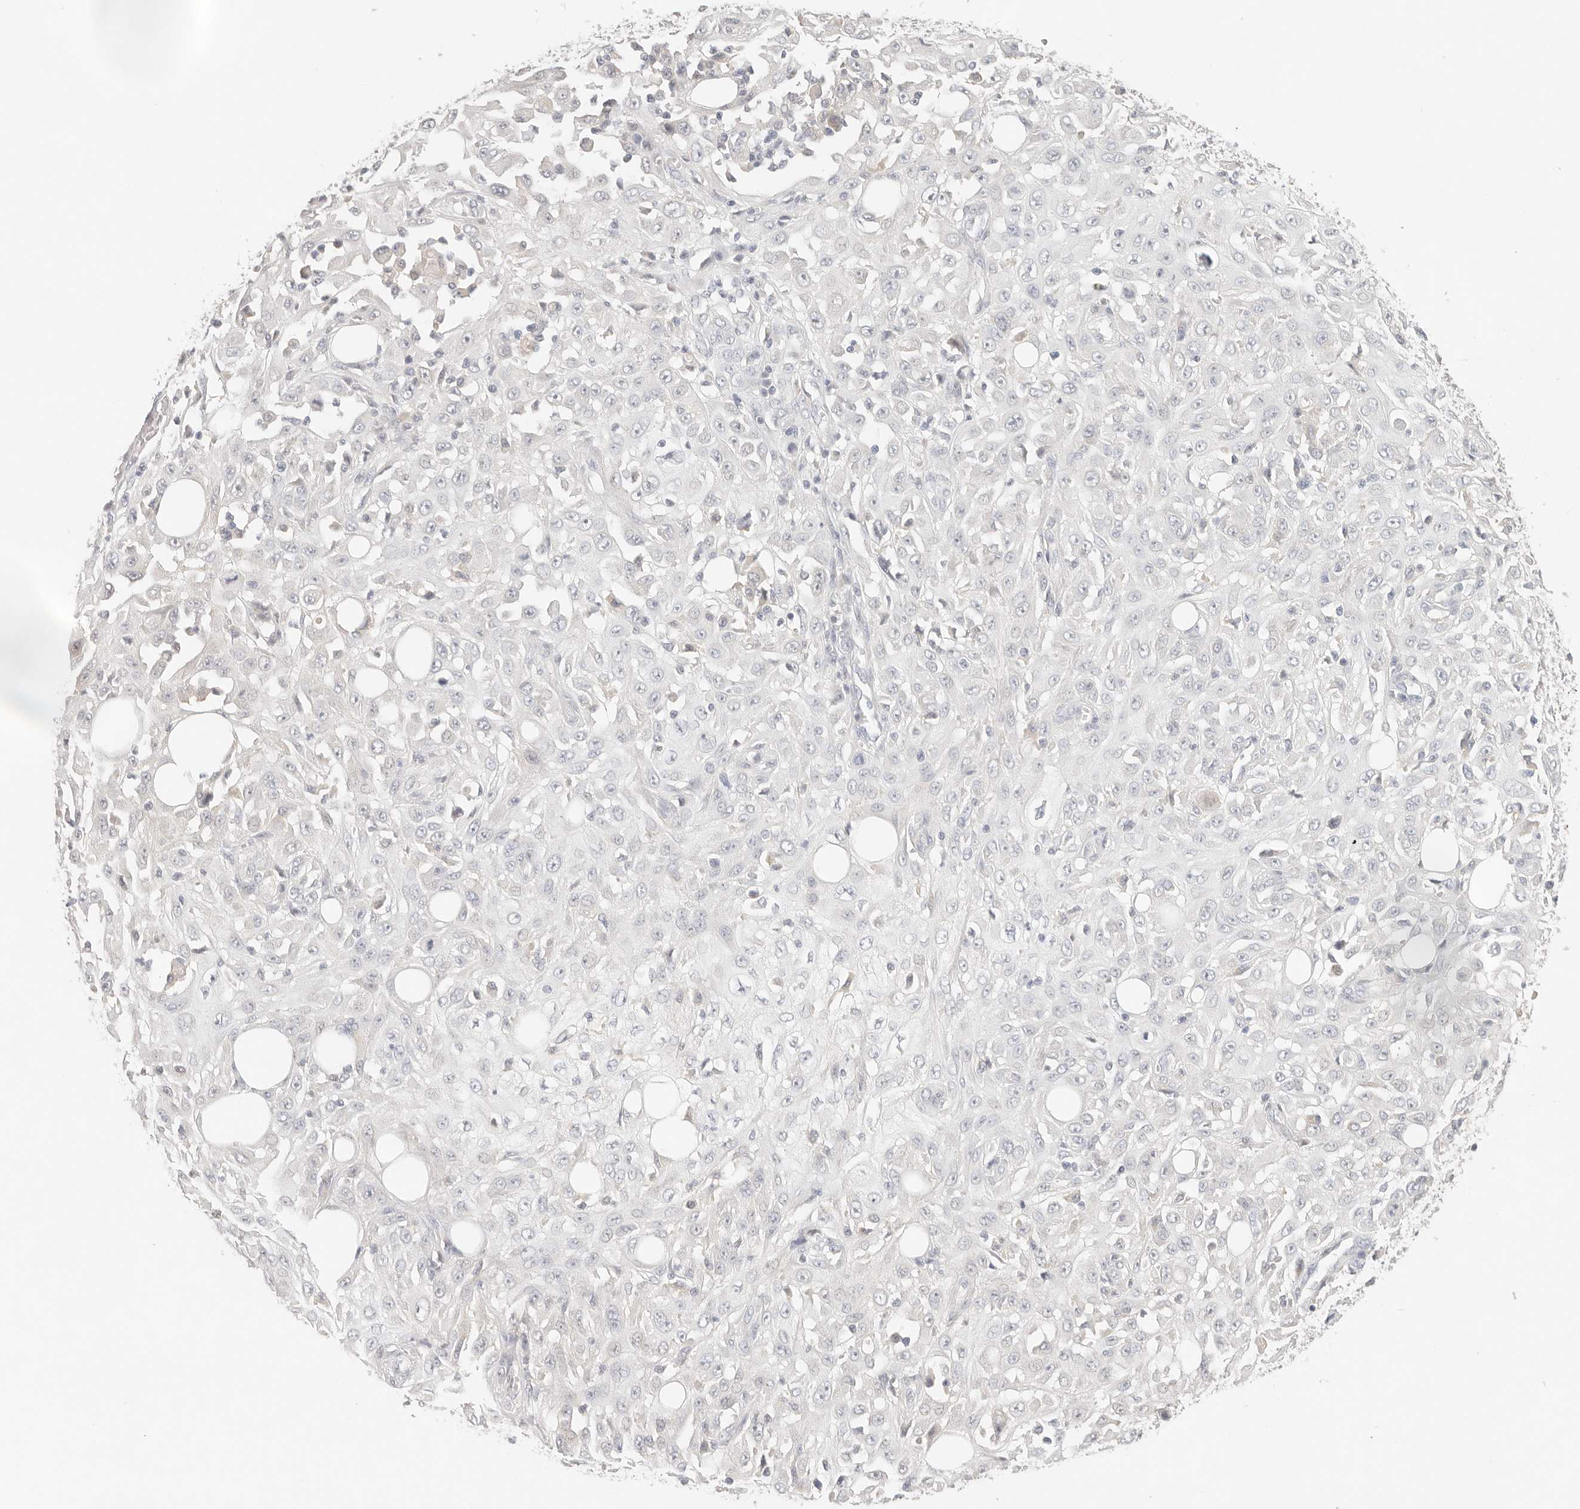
{"staining": {"intensity": "negative", "quantity": "none", "location": "none"}, "tissue": "skin cancer", "cell_type": "Tumor cells", "image_type": "cancer", "snomed": [{"axis": "morphology", "description": "Squamous cell carcinoma, NOS"}, {"axis": "morphology", "description": "Squamous cell carcinoma, metastatic, NOS"}, {"axis": "topography", "description": "Skin"}, {"axis": "topography", "description": "Lymph node"}], "caption": "The histopathology image reveals no significant expression in tumor cells of metastatic squamous cell carcinoma (skin).", "gene": "SPHK1", "patient": {"sex": "male", "age": 75}}